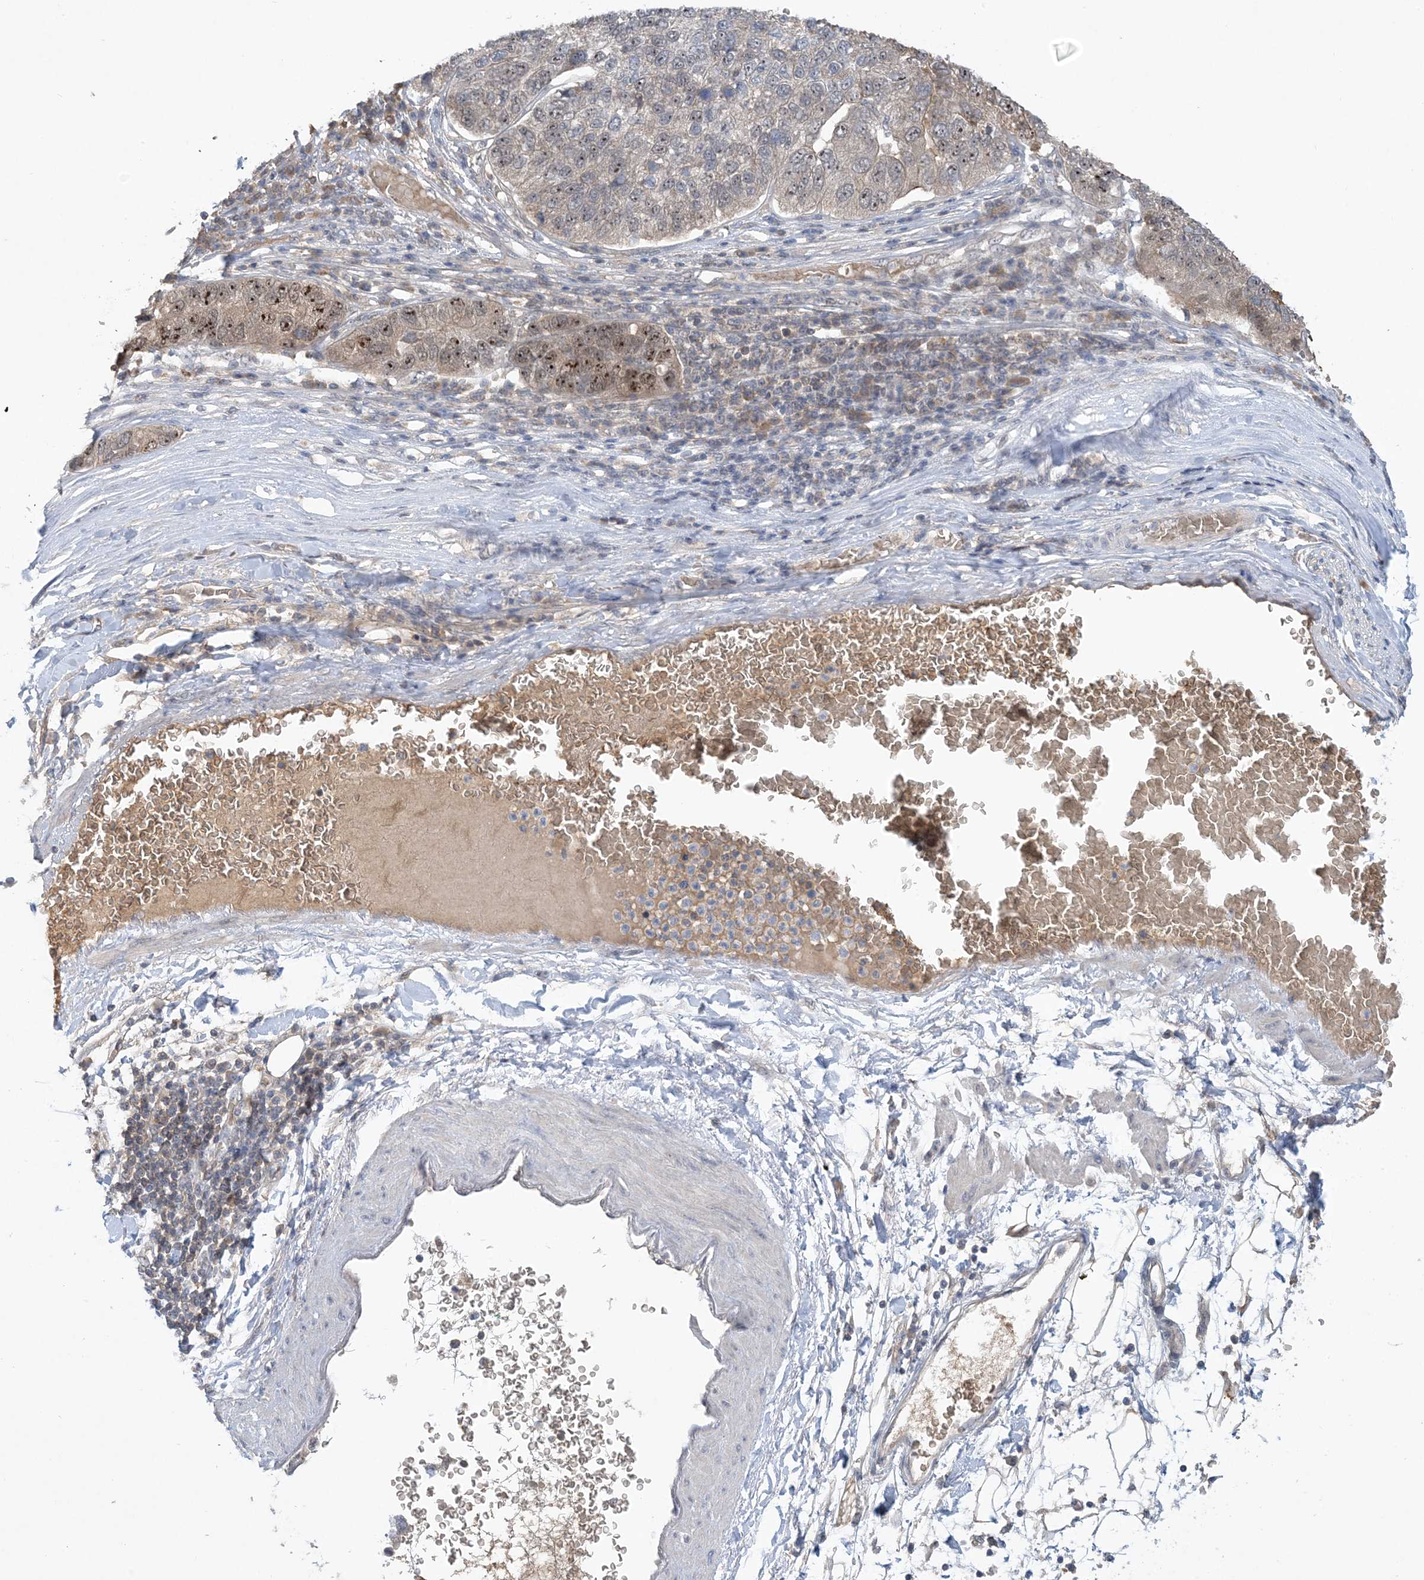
{"staining": {"intensity": "moderate", "quantity": "25%-75%", "location": "cytoplasmic/membranous,nuclear"}, "tissue": "pancreatic cancer", "cell_type": "Tumor cells", "image_type": "cancer", "snomed": [{"axis": "morphology", "description": "Adenocarcinoma, NOS"}, {"axis": "topography", "description": "Pancreas"}], "caption": "Tumor cells demonstrate medium levels of moderate cytoplasmic/membranous and nuclear staining in about 25%-75% of cells in pancreatic adenocarcinoma. (brown staining indicates protein expression, while blue staining denotes nuclei).", "gene": "UBE2E1", "patient": {"sex": "female", "age": 61}}